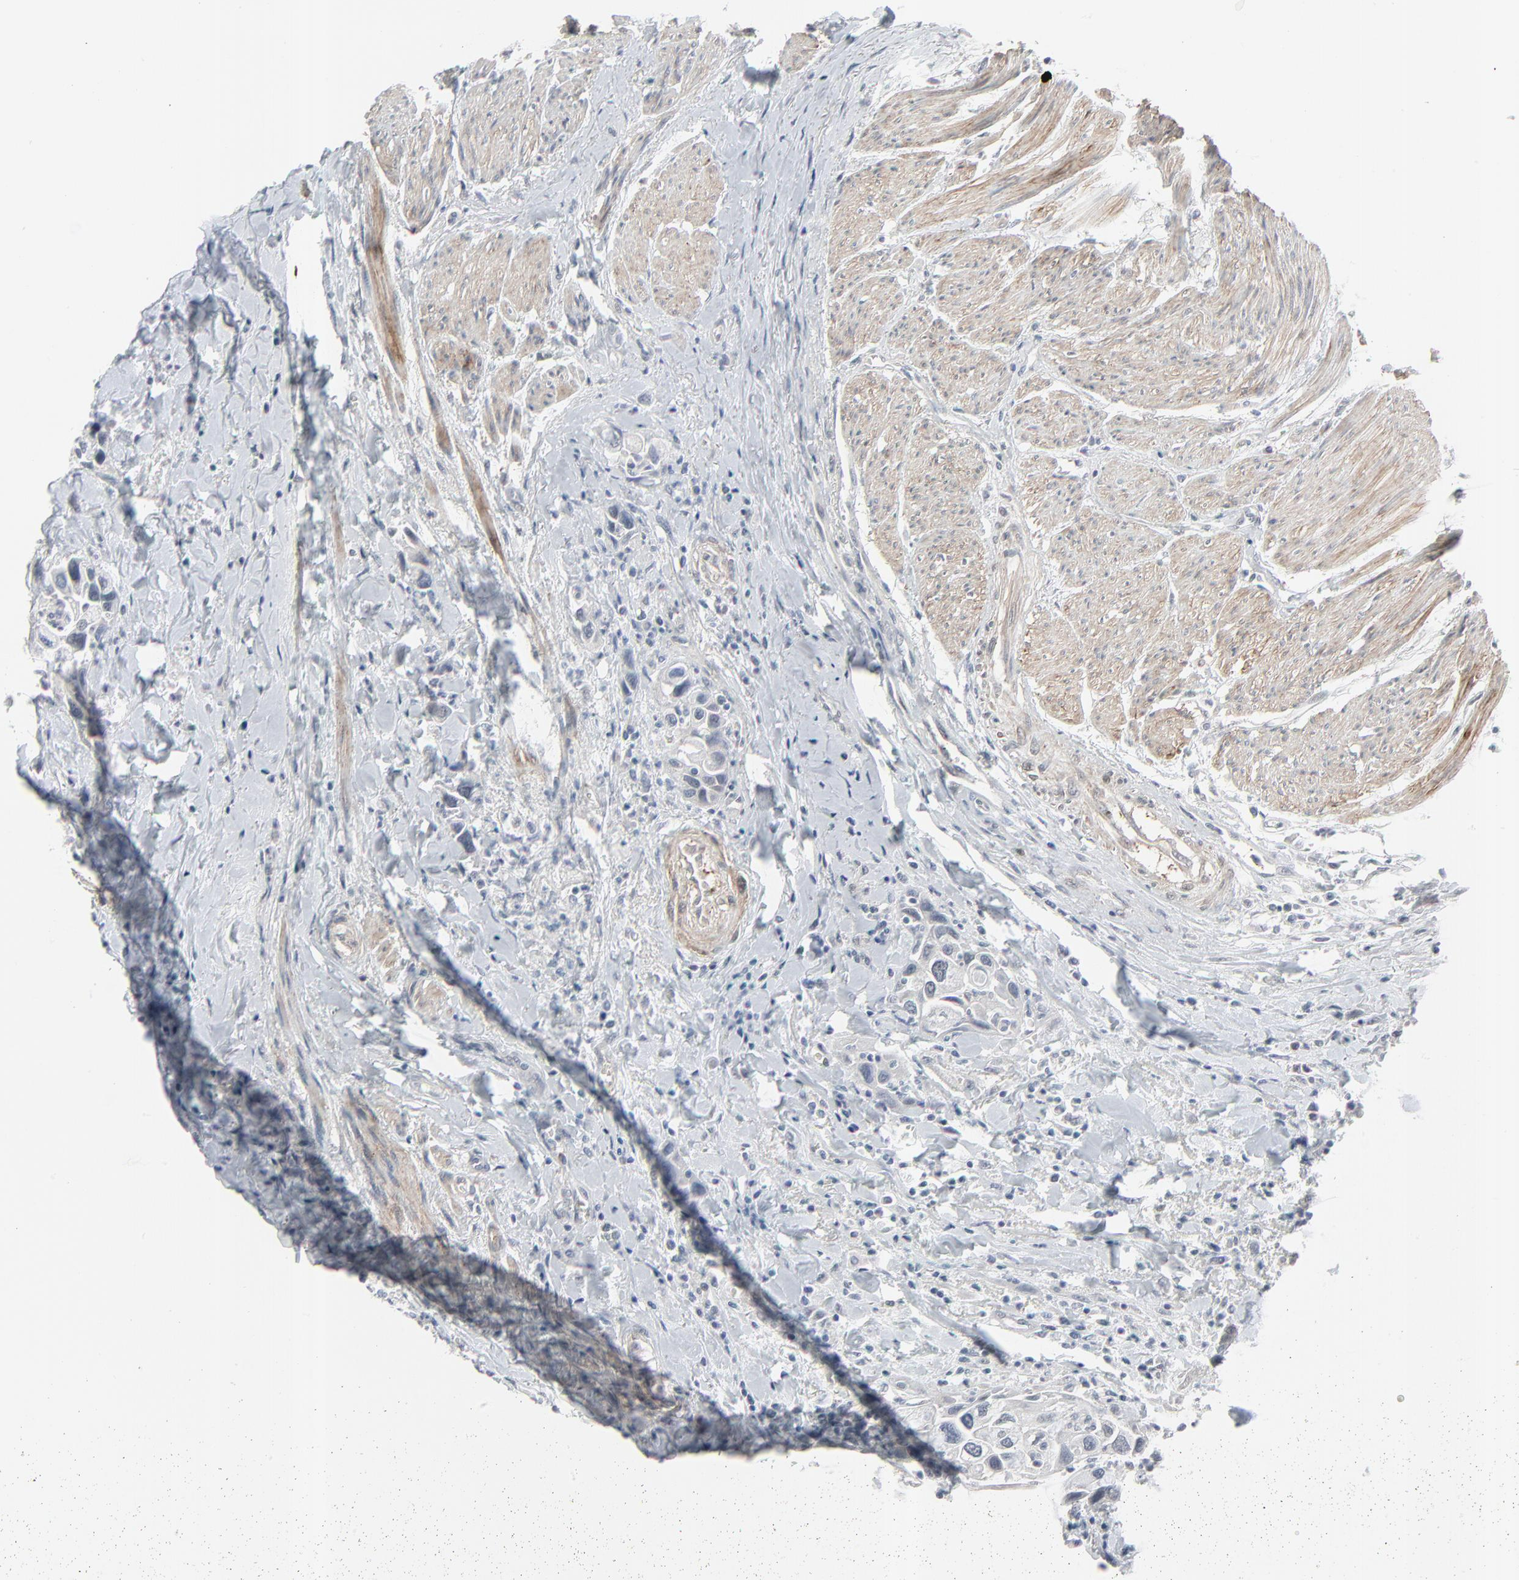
{"staining": {"intensity": "negative", "quantity": "none", "location": "none"}, "tissue": "urothelial cancer", "cell_type": "Tumor cells", "image_type": "cancer", "snomed": [{"axis": "morphology", "description": "Urothelial carcinoma, High grade"}, {"axis": "topography", "description": "Urinary bladder"}], "caption": "This is an IHC histopathology image of human urothelial carcinoma (high-grade). There is no positivity in tumor cells.", "gene": "NEUROD1", "patient": {"sex": "male", "age": 66}}